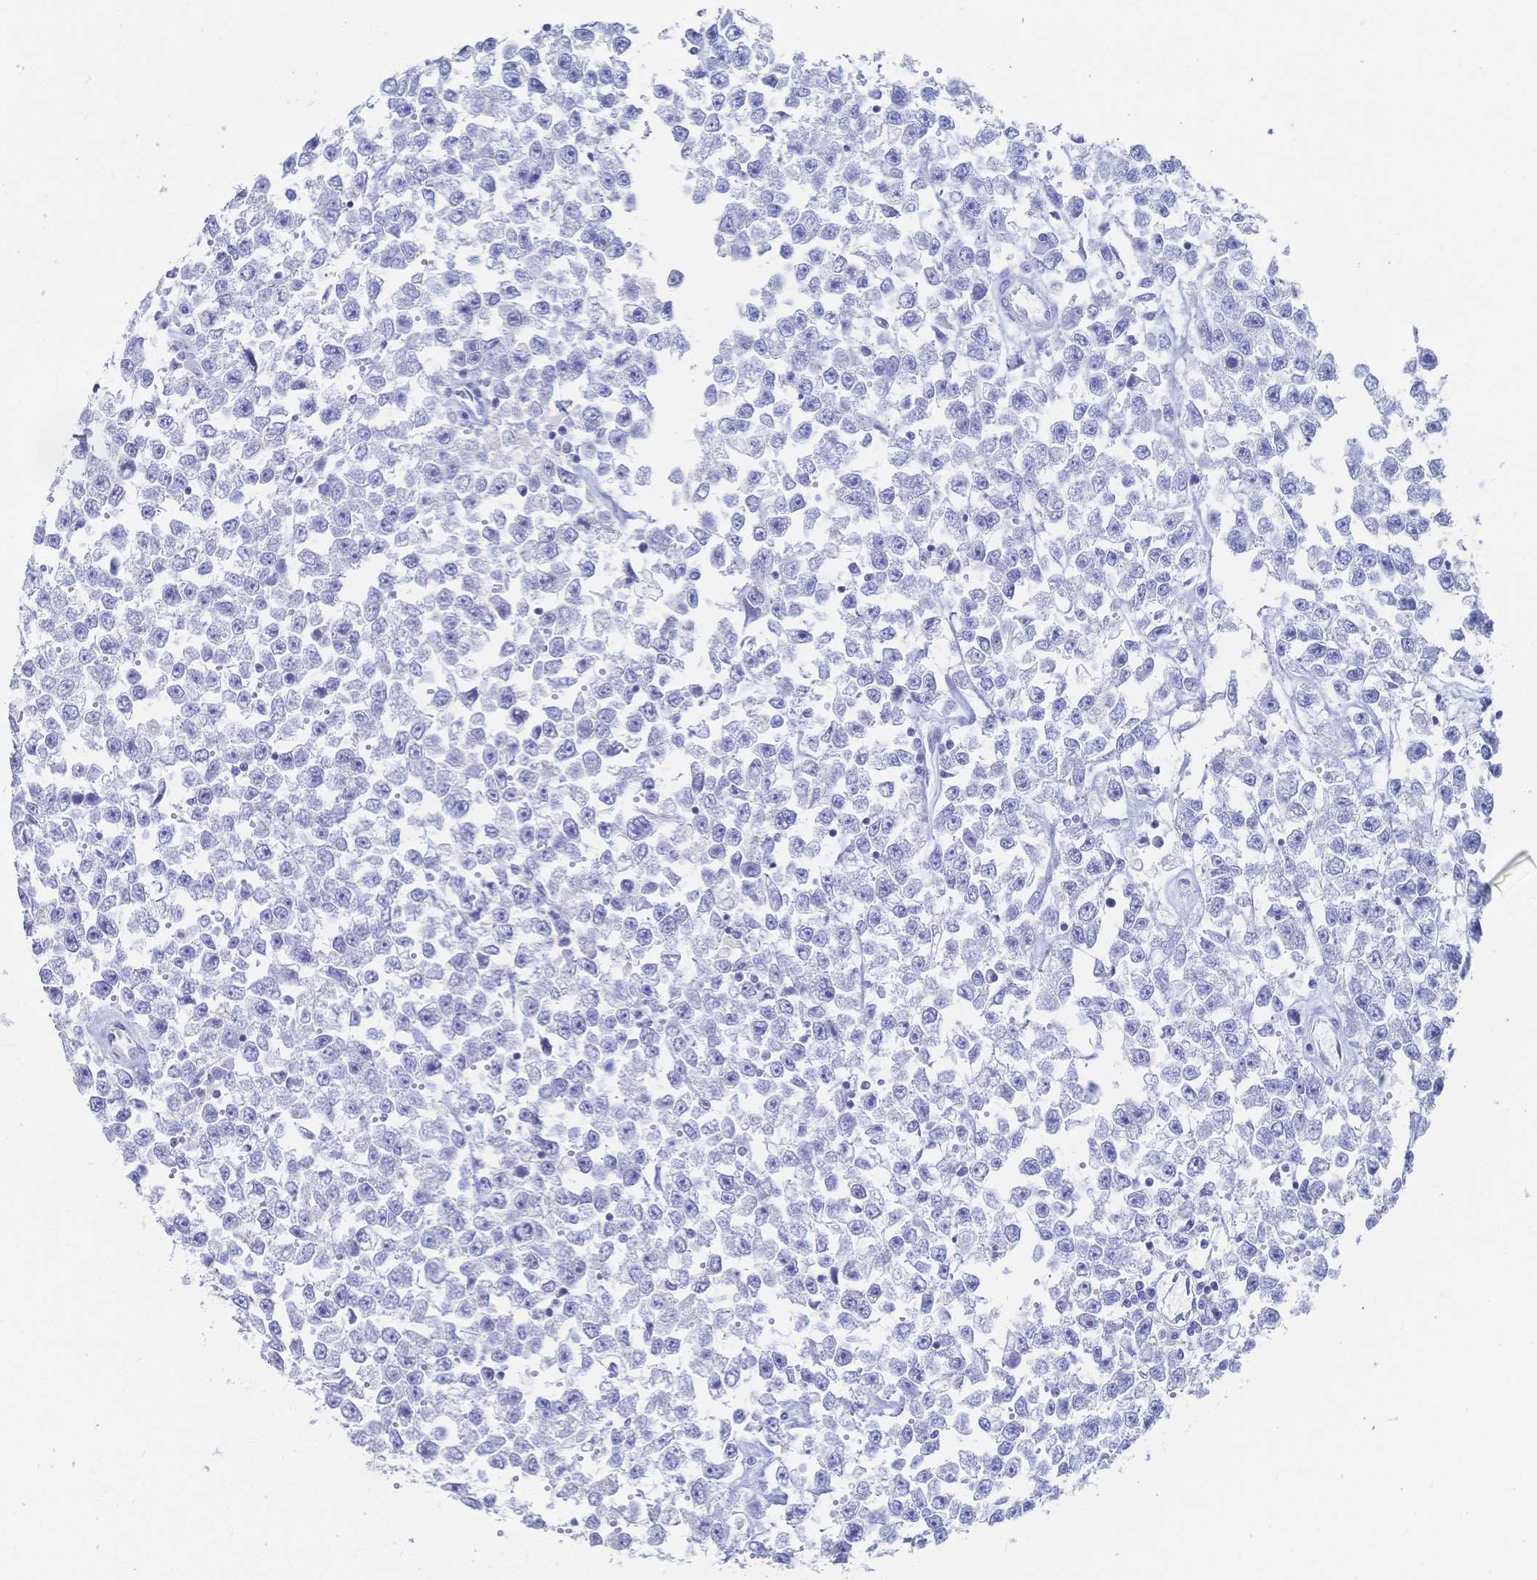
{"staining": {"intensity": "negative", "quantity": "none", "location": "none"}, "tissue": "testis cancer", "cell_type": "Tumor cells", "image_type": "cancer", "snomed": [{"axis": "morphology", "description": "Seminoma, NOS"}, {"axis": "topography", "description": "Testis"}], "caption": "An image of human seminoma (testis) is negative for staining in tumor cells.", "gene": "IL2RB", "patient": {"sex": "male", "age": 34}}